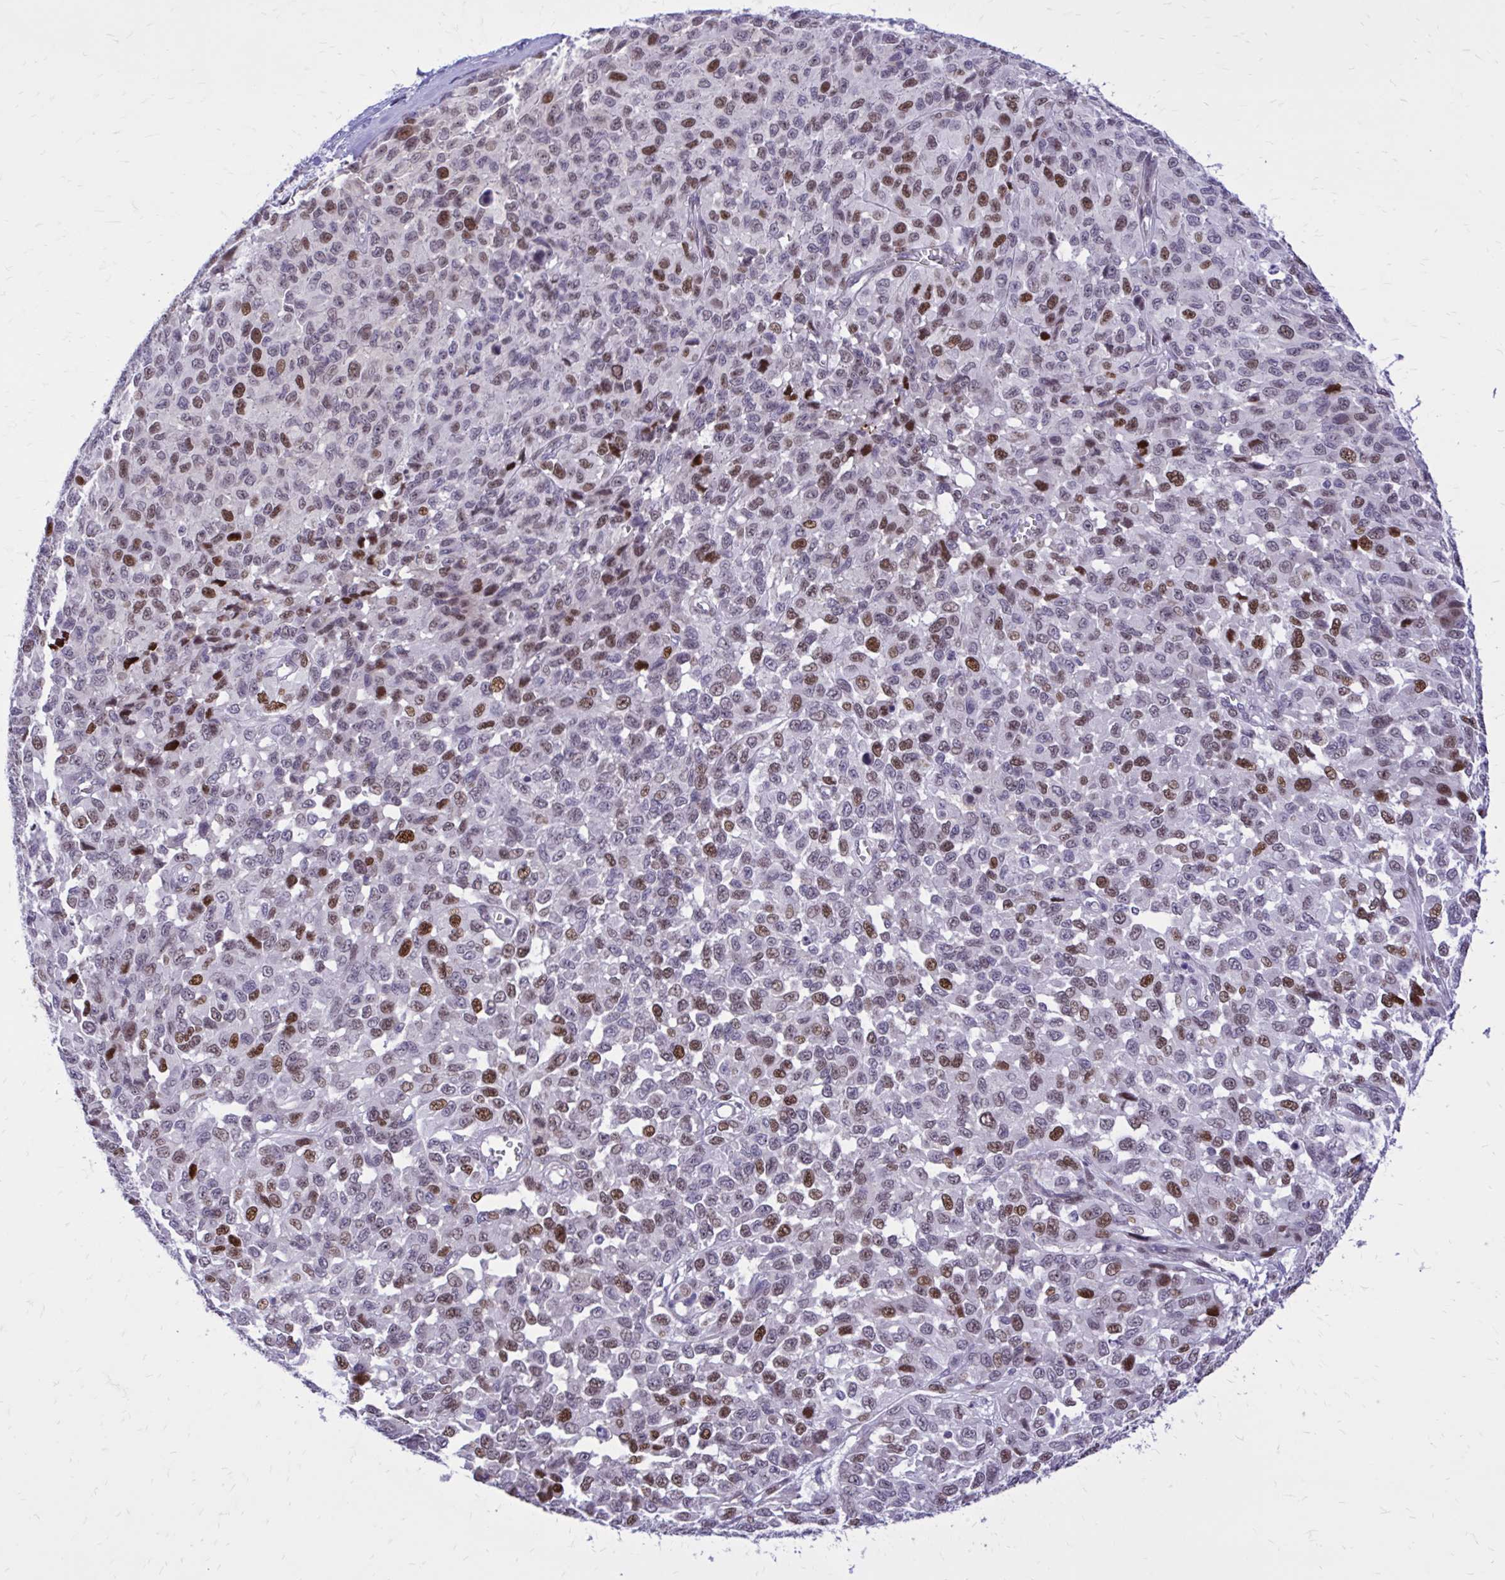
{"staining": {"intensity": "moderate", "quantity": ">75%", "location": "nuclear"}, "tissue": "melanoma", "cell_type": "Tumor cells", "image_type": "cancer", "snomed": [{"axis": "morphology", "description": "Malignant melanoma, NOS"}, {"axis": "topography", "description": "Skin"}], "caption": "Immunohistochemical staining of human malignant melanoma demonstrates moderate nuclear protein positivity in about >75% of tumor cells.", "gene": "ZBTB25", "patient": {"sex": "male", "age": 62}}